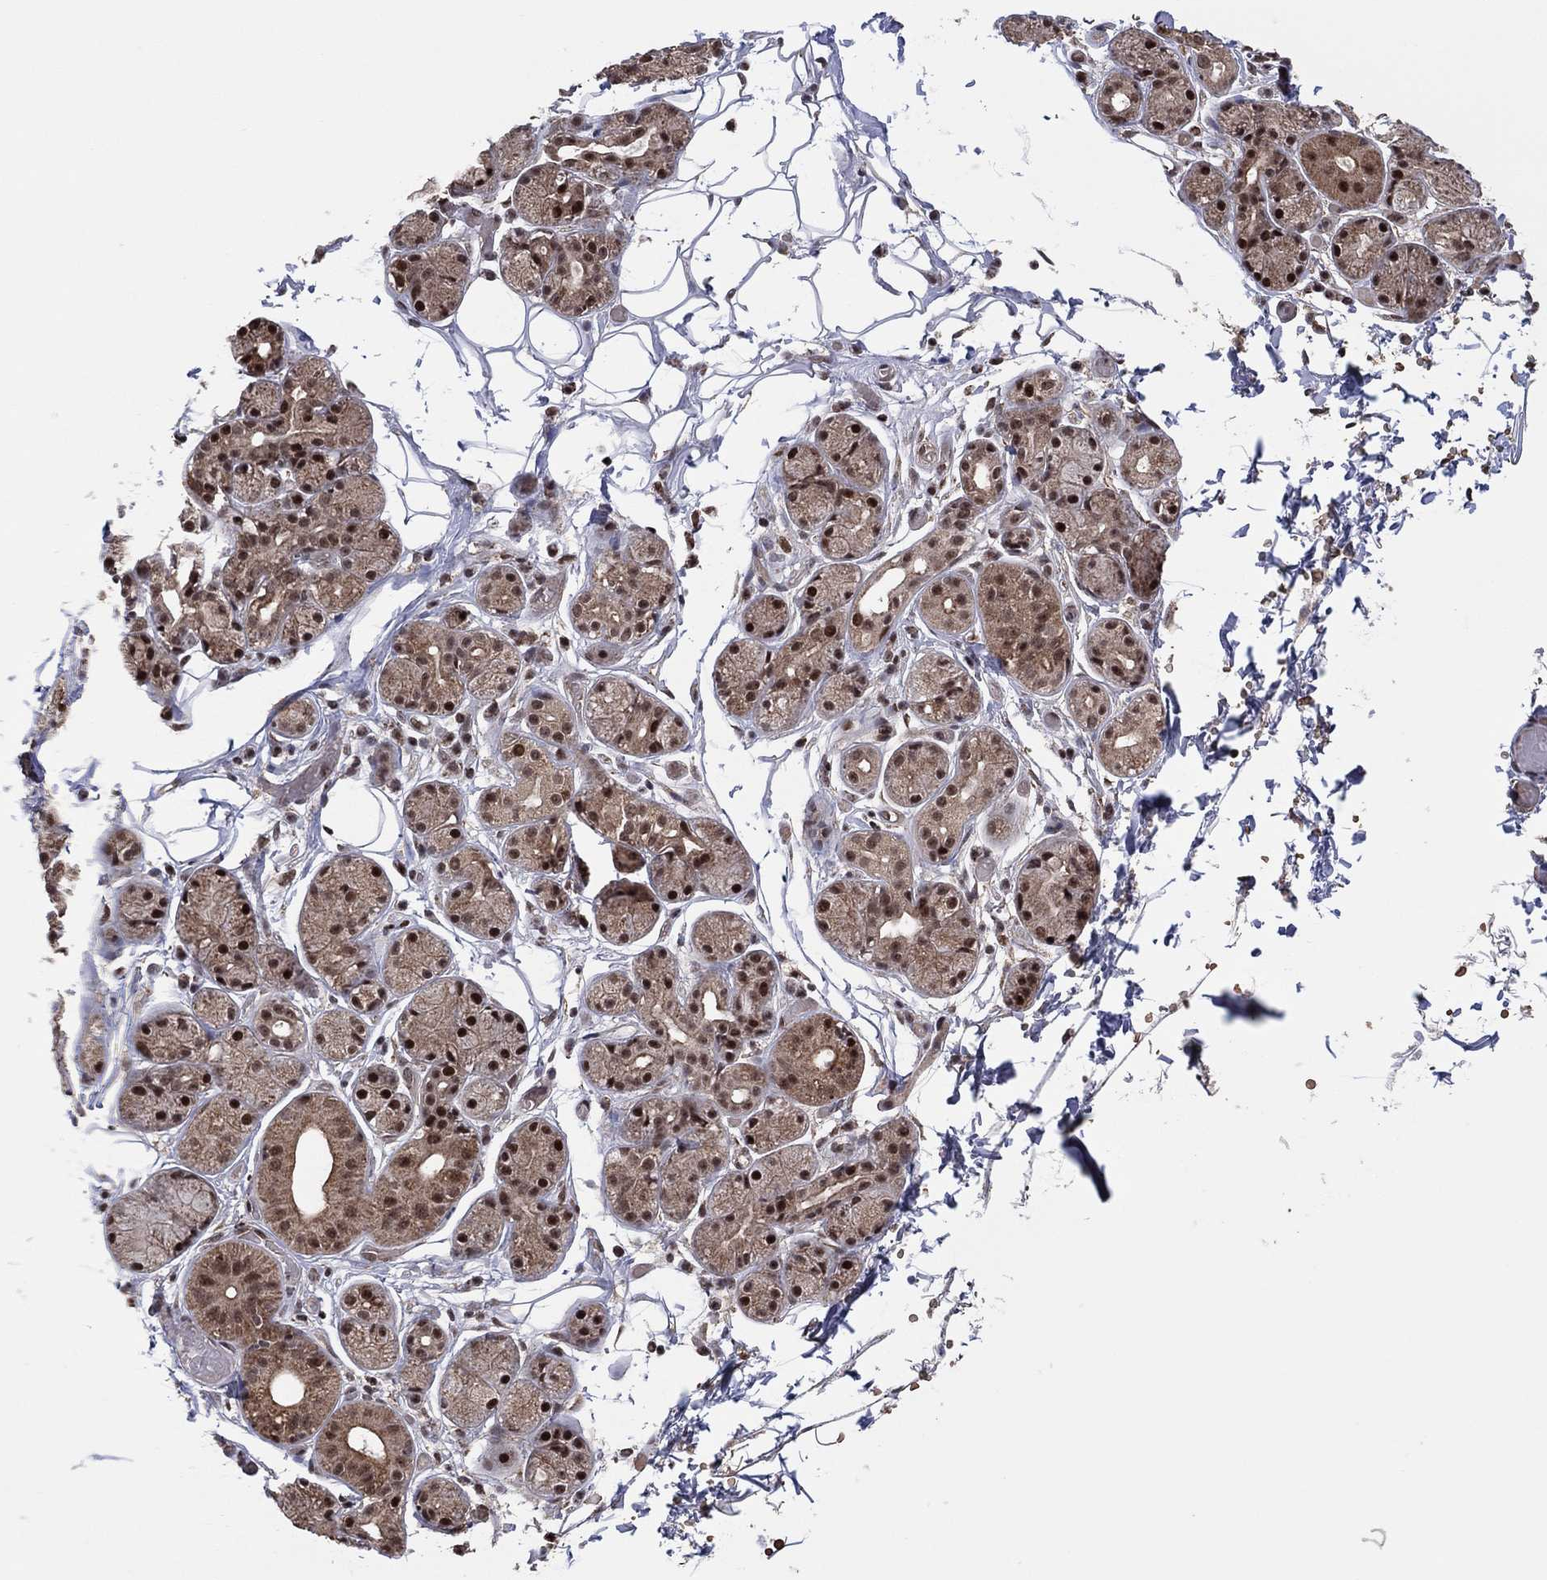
{"staining": {"intensity": "moderate", "quantity": "<25%", "location": "nuclear"}, "tissue": "salivary gland", "cell_type": "Glandular cells", "image_type": "normal", "snomed": [{"axis": "morphology", "description": "Normal tissue, NOS"}, {"axis": "topography", "description": "Salivary gland"}, {"axis": "topography", "description": "Peripheral nerve tissue"}], "caption": "Protein staining of benign salivary gland displays moderate nuclear positivity in approximately <25% of glandular cells.", "gene": "PIDD1", "patient": {"sex": "male", "age": 71}}